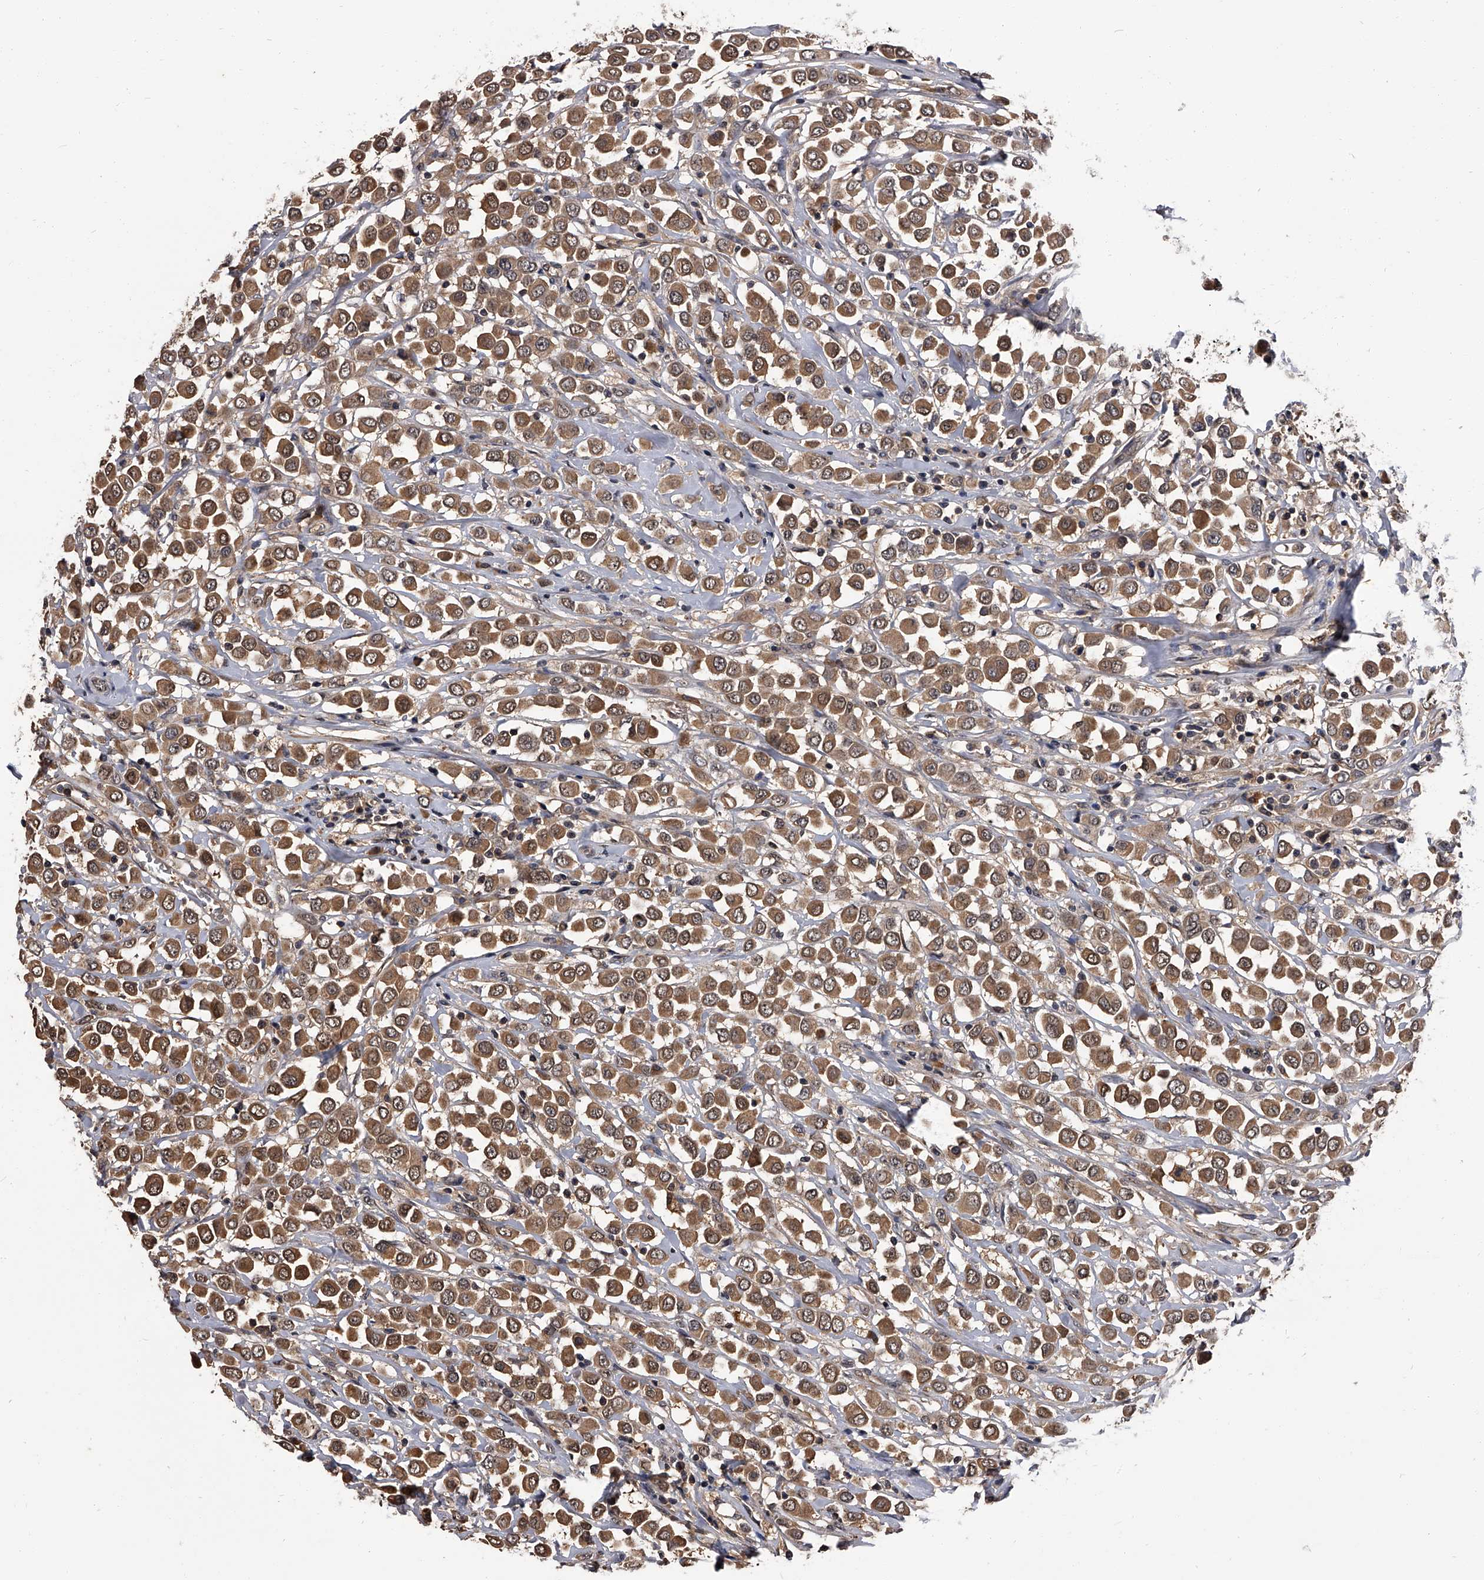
{"staining": {"intensity": "moderate", "quantity": ">75%", "location": "cytoplasmic/membranous"}, "tissue": "breast cancer", "cell_type": "Tumor cells", "image_type": "cancer", "snomed": [{"axis": "morphology", "description": "Duct carcinoma"}, {"axis": "topography", "description": "Breast"}], "caption": "Protein positivity by immunohistochemistry (IHC) exhibits moderate cytoplasmic/membranous staining in about >75% of tumor cells in breast cancer.", "gene": "SLC18B1", "patient": {"sex": "female", "age": 61}}